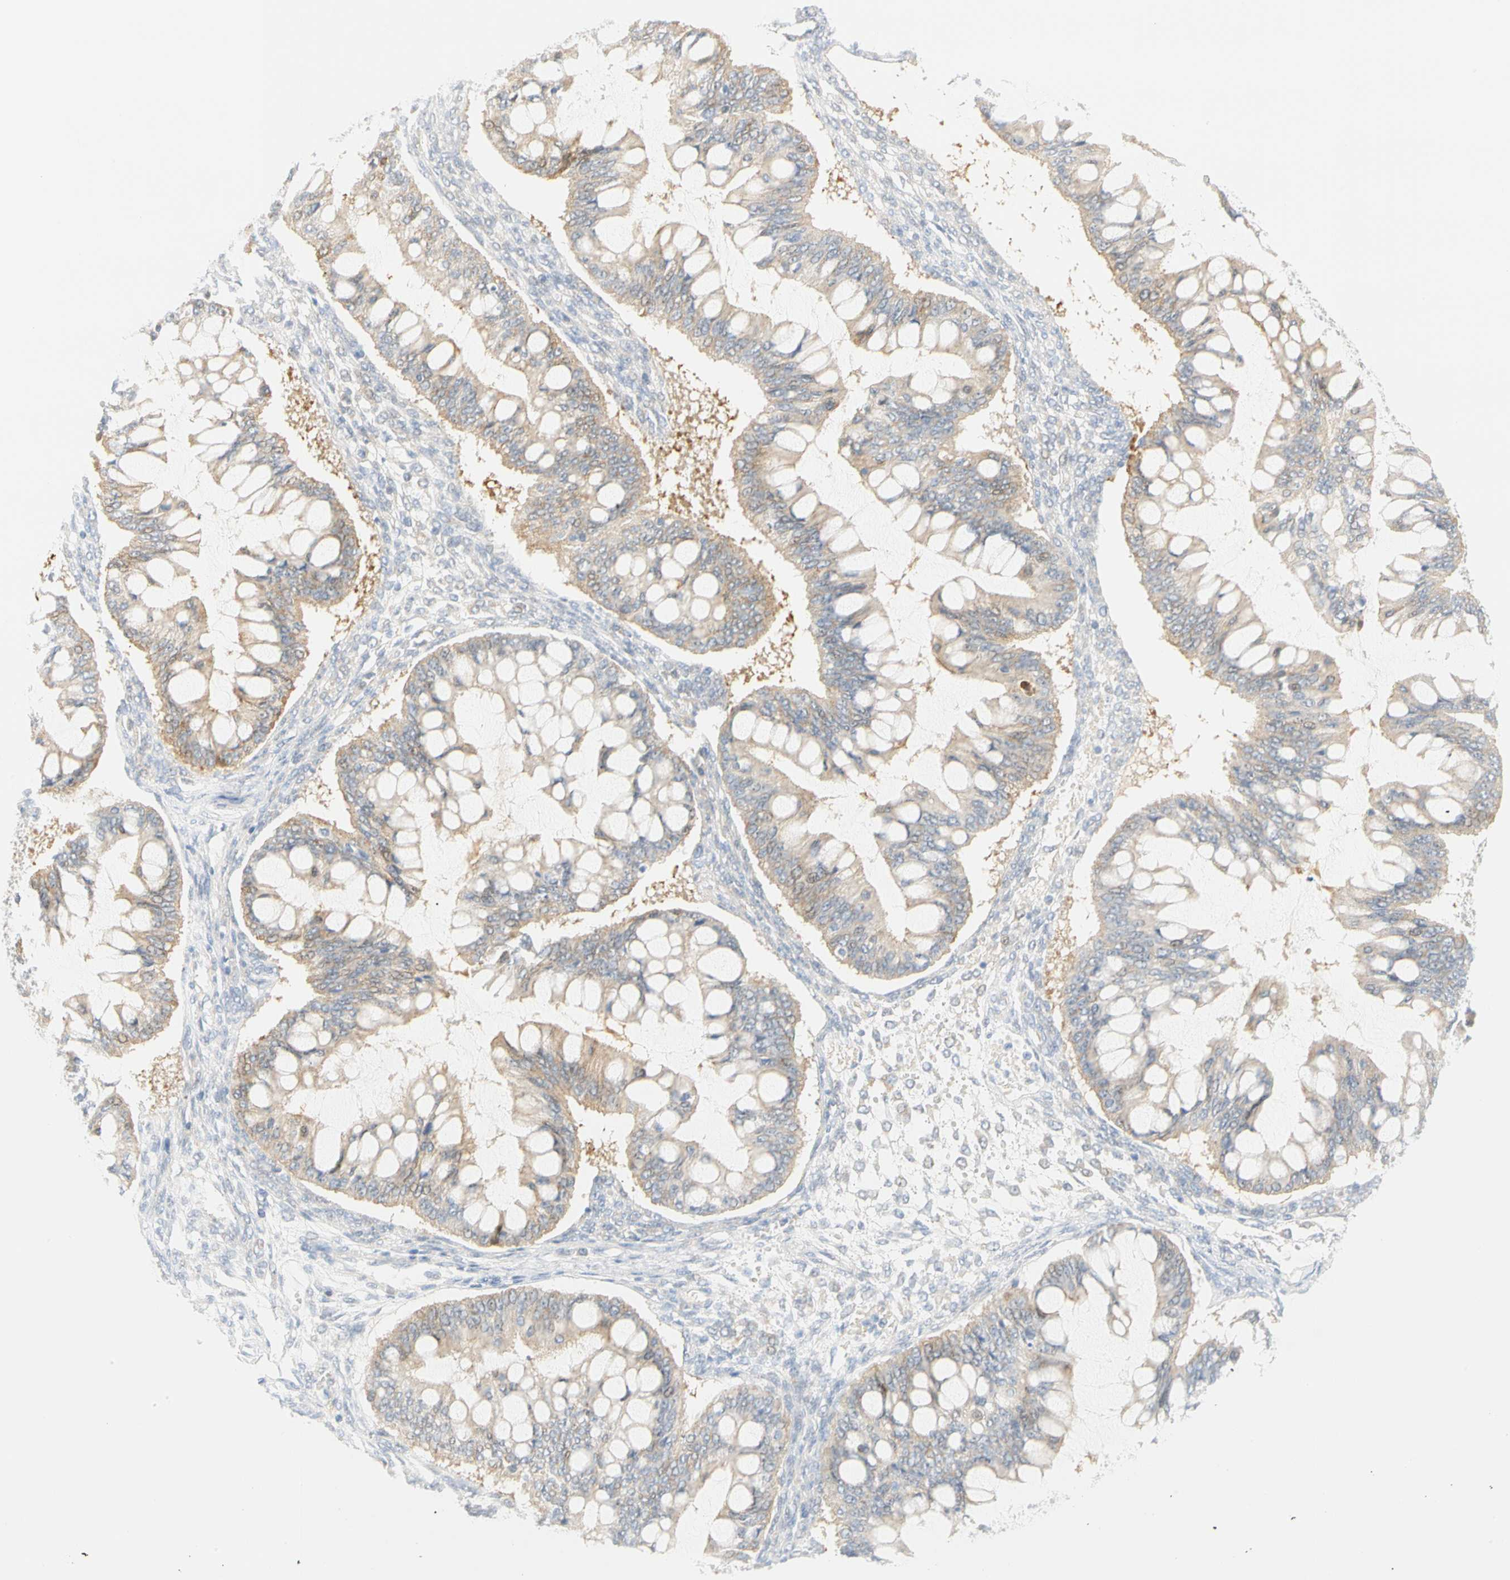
{"staining": {"intensity": "weak", "quantity": ">75%", "location": "cytoplasmic/membranous"}, "tissue": "ovarian cancer", "cell_type": "Tumor cells", "image_type": "cancer", "snomed": [{"axis": "morphology", "description": "Cystadenocarcinoma, mucinous, NOS"}, {"axis": "topography", "description": "Ovary"}], "caption": "Mucinous cystadenocarcinoma (ovarian) tissue exhibits weak cytoplasmic/membranous expression in about >75% of tumor cells, visualized by immunohistochemistry.", "gene": "SELENBP1", "patient": {"sex": "female", "age": 73}}